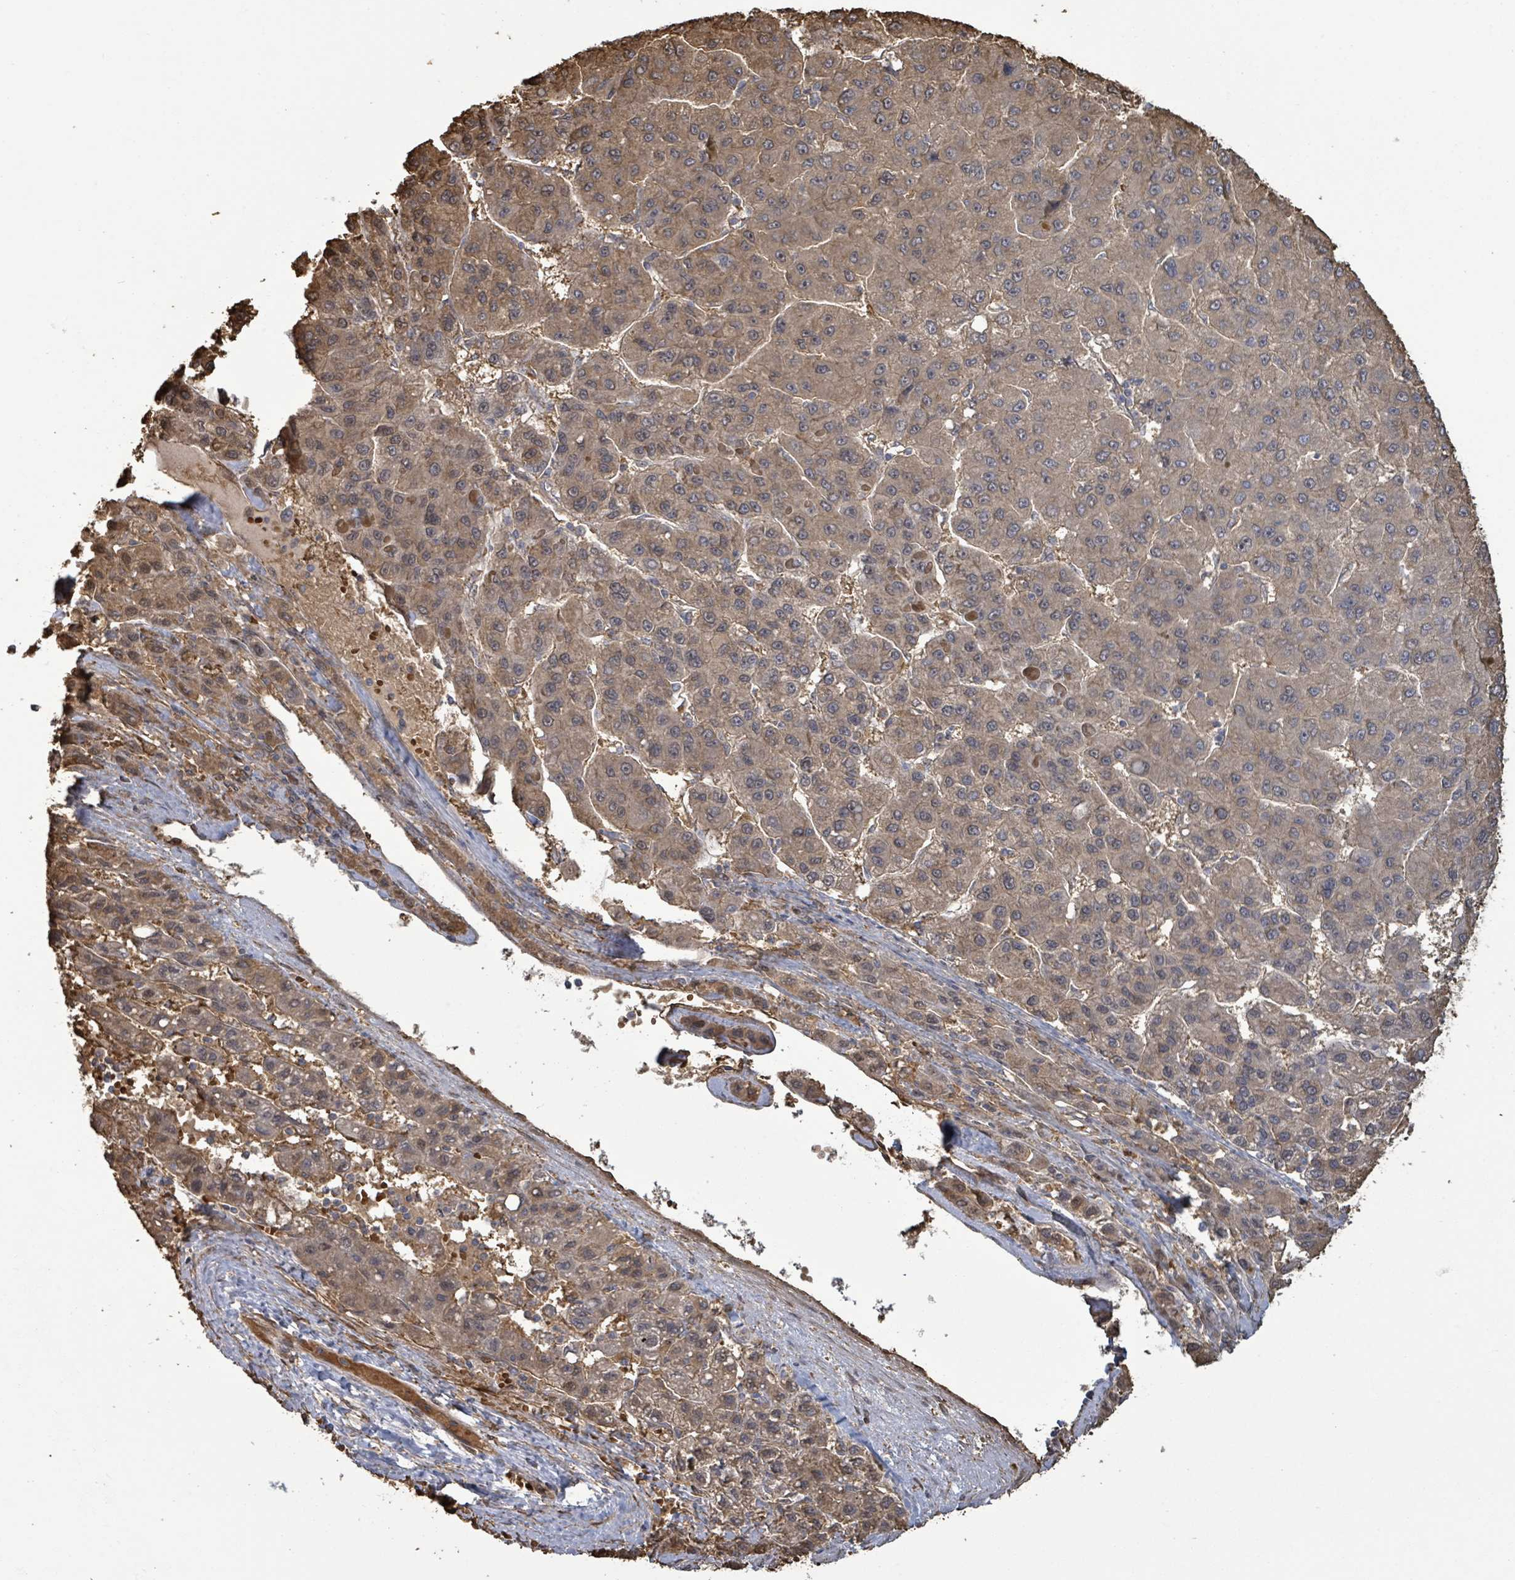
{"staining": {"intensity": "weak", "quantity": "25%-75%", "location": "cytoplasmic/membranous"}, "tissue": "liver cancer", "cell_type": "Tumor cells", "image_type": "cancer", "snomed": [{"axis": "morphology", "description": "Carcinoma, Hepatocellular, NOS"}, {"axis": "topography", "description": "Liver"}], "caption": "This image shows immunohistochemistry (IHC) staining of hepatocellular carcinoma (liver), with low weak cytoplasmic/membranous staining in approximately 25%-75% of tumor cells.", "gene": "MAP3K6", "patient": {"sex": "female", "age": 82}}